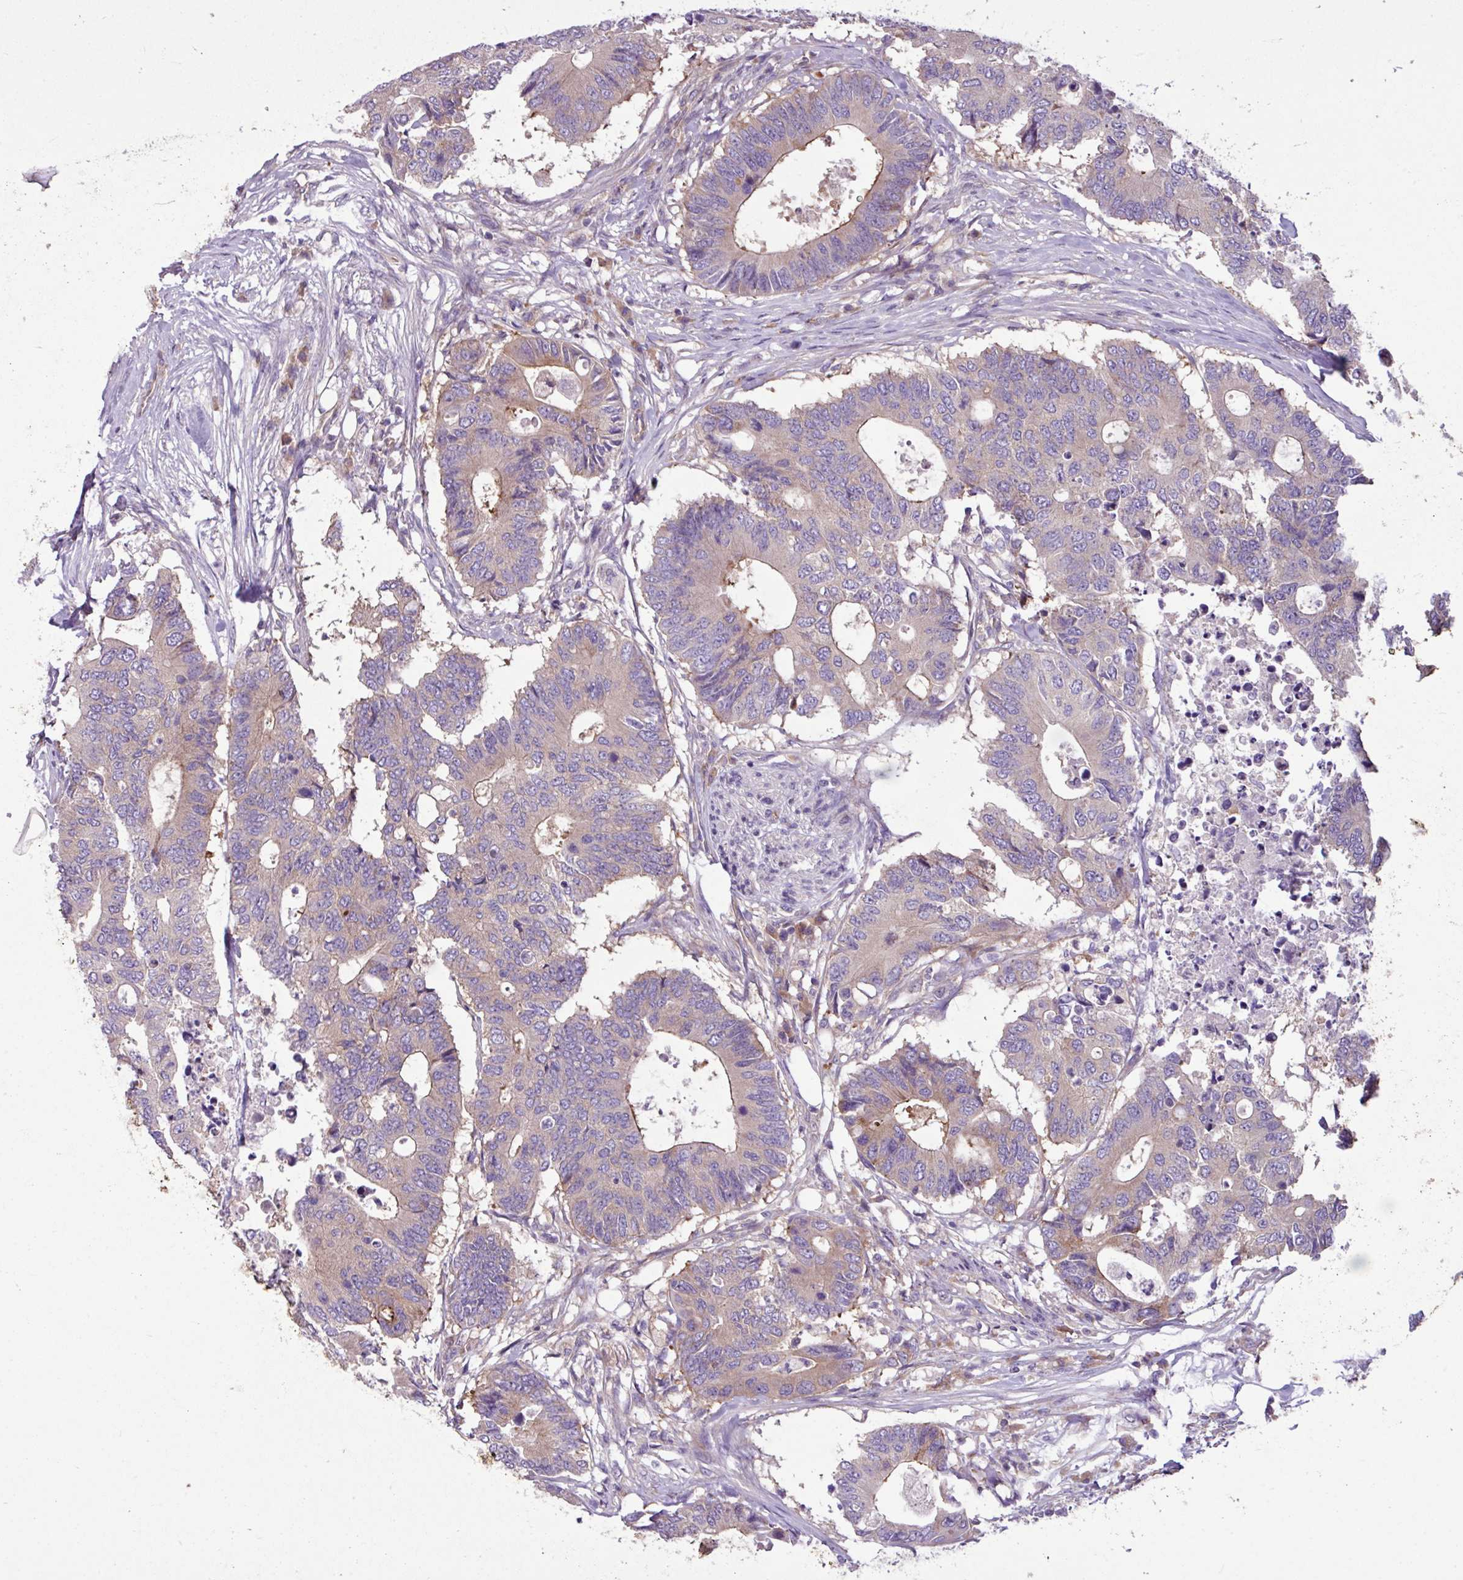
{"staining": {"intensity": "moderate", "quantity": ">75%", "location": "cytoplasmic/membranous"}, "tissue": "colorectal cancer", "cell_type": "Tumor cells", "image_type": "cancer", "snomed": [{"axis": "morphology", "description": "Adenocarcinoma, NOS"}, {"axis": "topography", "description": "Colon"}], "caption": "Immunohistochemical staining of human colorectal cancer (adenocarcinoma) reveals medium levels of moderate cytoplasmic/membranous positivity in approximately >75% of tumor cells.", "gene": "MROH2A", "patient": {"sex": "male", "age": 71}}